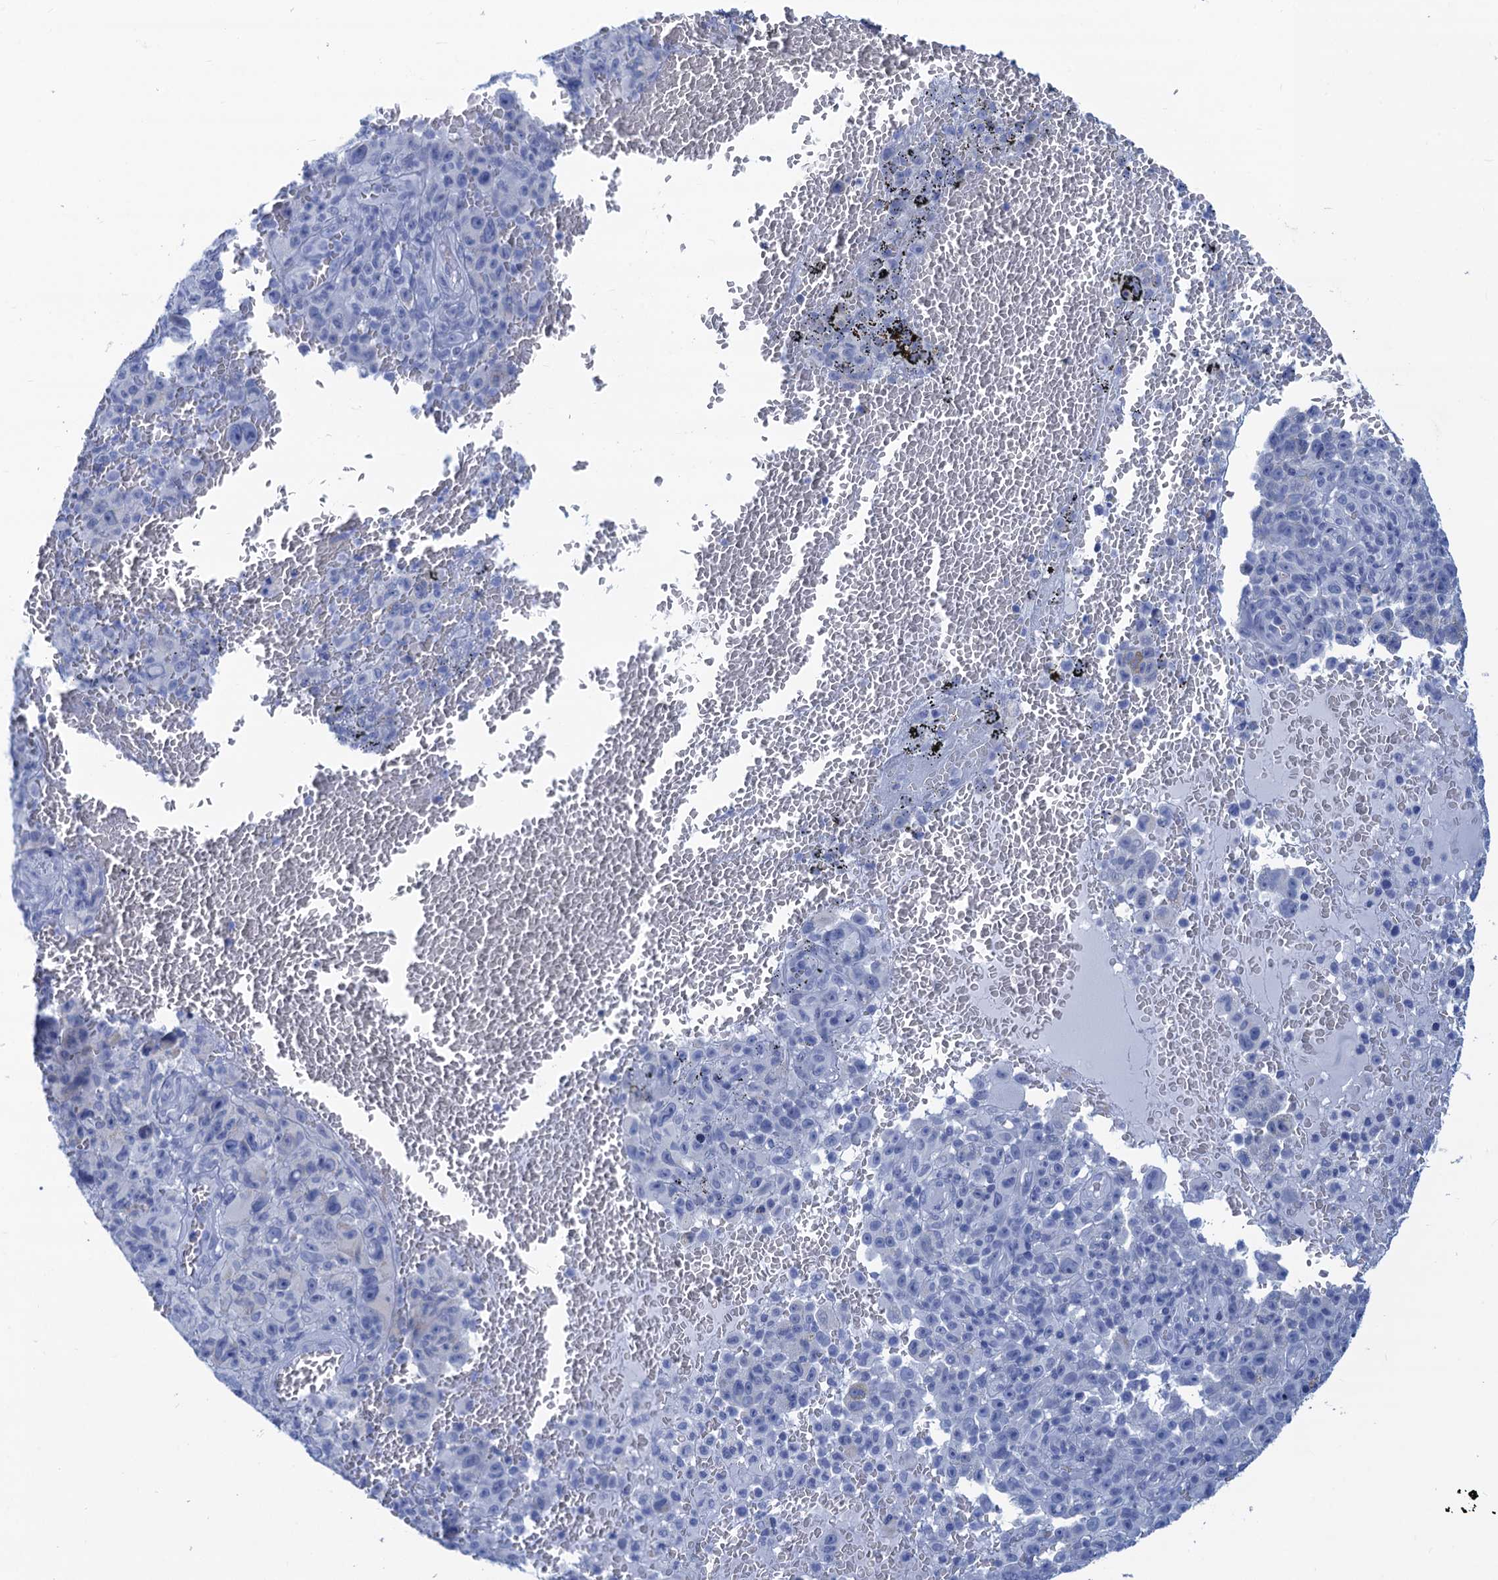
{"staining": {"intensity": "negative", "quantity": "none", "location": "none"}, "tissue": "melanoma", "cell_type": "Tumor cells", "image_type": "cancer", "snomed": [{"axis": "morphology", "description": "Malignant melanoma, NOS"}, {"axis": "topography", "description": "Skin"}], "caption": "An immunohistochemistry image of malignant melanoma is shown. There is no staining in tumor cells of malignant melanoma.", "gene": "CABYR", "patient": {"sex": "female", "age": 82}}